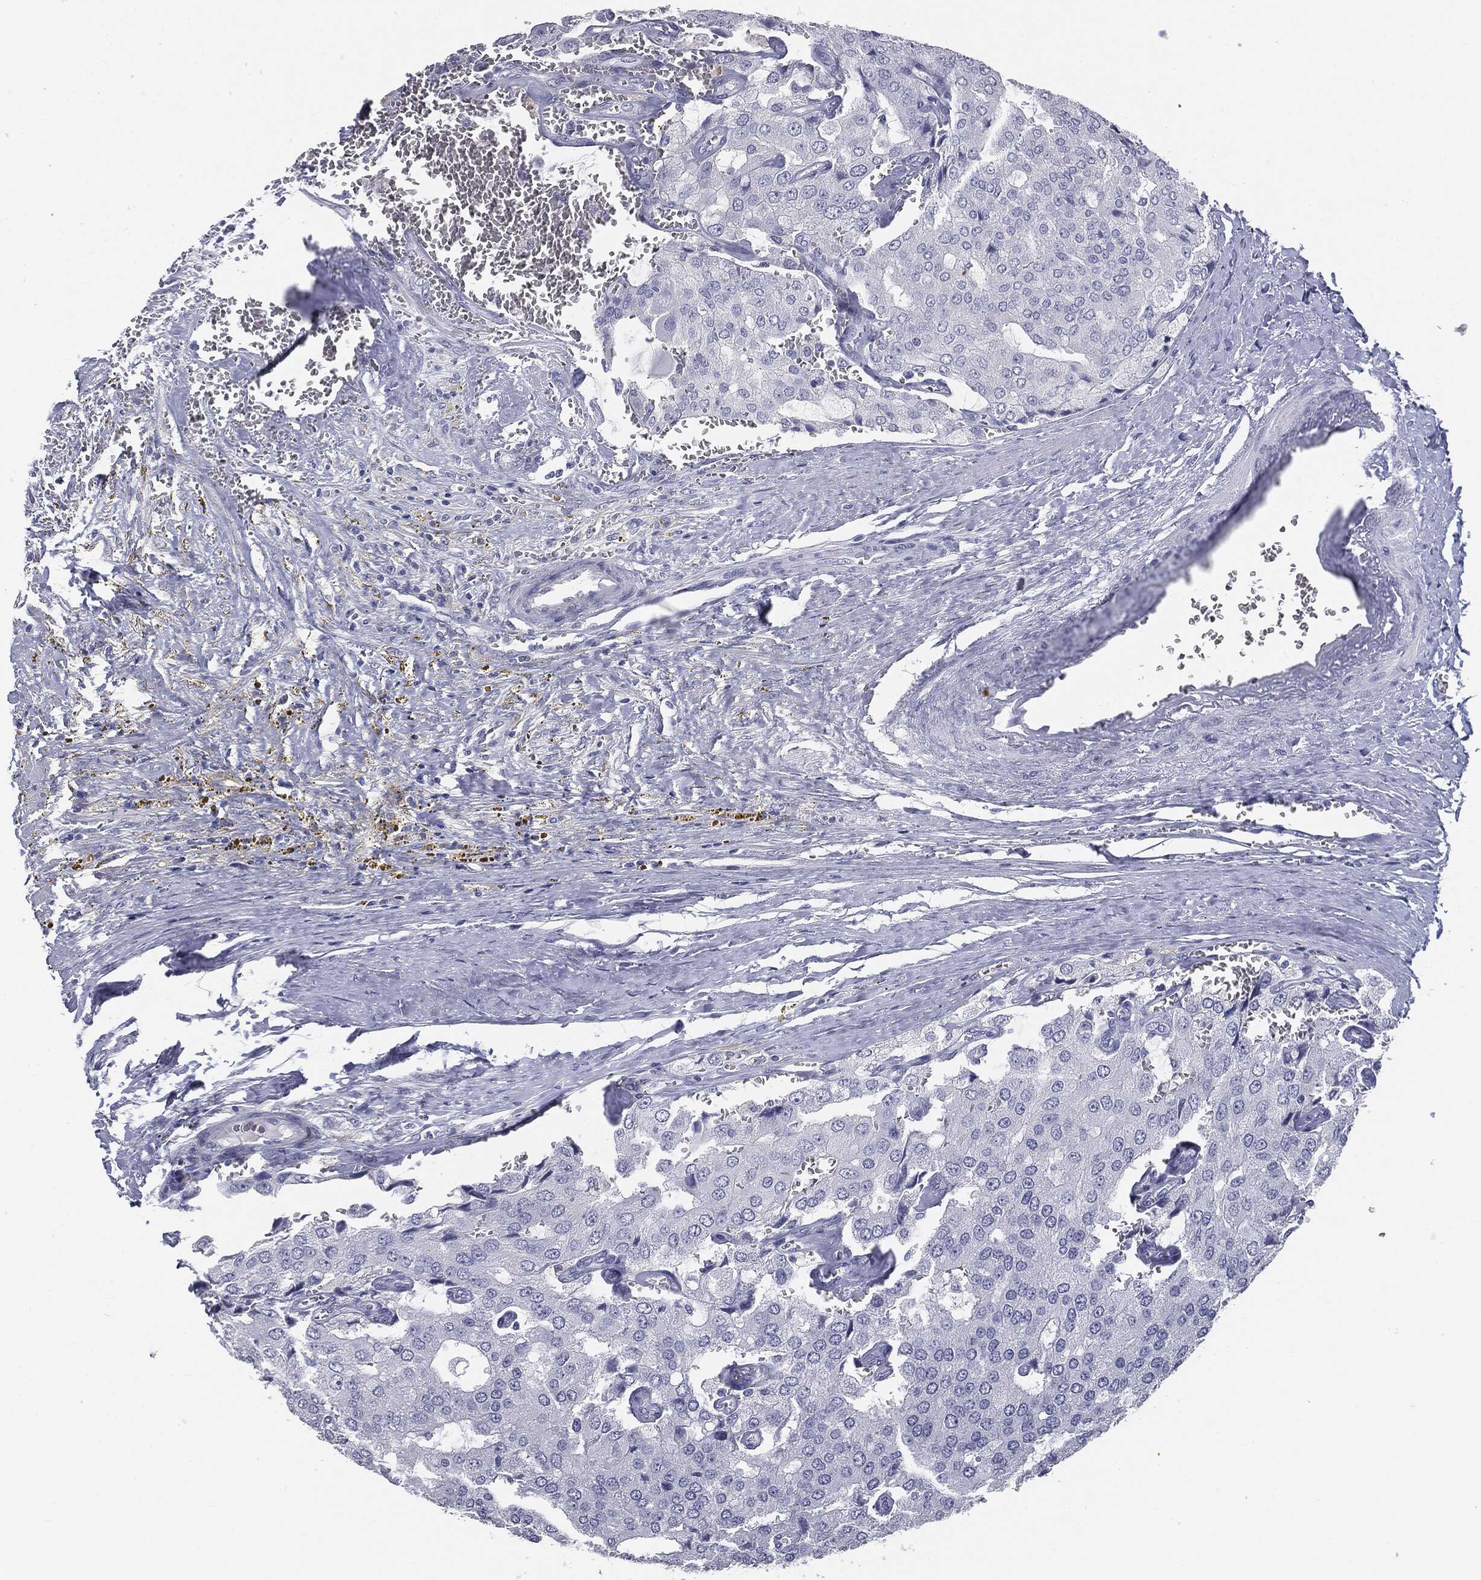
{"staining": {"intensity": "negative", "quantity": "none", "location": "none"}, "tissue": "prostate cancer", "cell_type": "Tumor cells", "image_type": "cancer", "snomed": [{"axis": "morphology", "description": "Adenocarcinoma, NOS"}, {"axis": "topography", "description": "Prostate and seminal vesicle, NOS"}, {"axis": "topography", "description": "Prostate"}], "caption": "IHC micrograph of neoplastic tissue: prostate adenocarcinoma stained with DAB reveals no significant protein positivity in tumor cells. The staining was performed using DAB (3,3'-diaminobenzidine) to visualize the protein expression in brown, while the nuclei were stained in blue with hematoxylin (Magnification: 20x).", "gene": "AFP", "patient": {"sex": "male", "age": 67}}